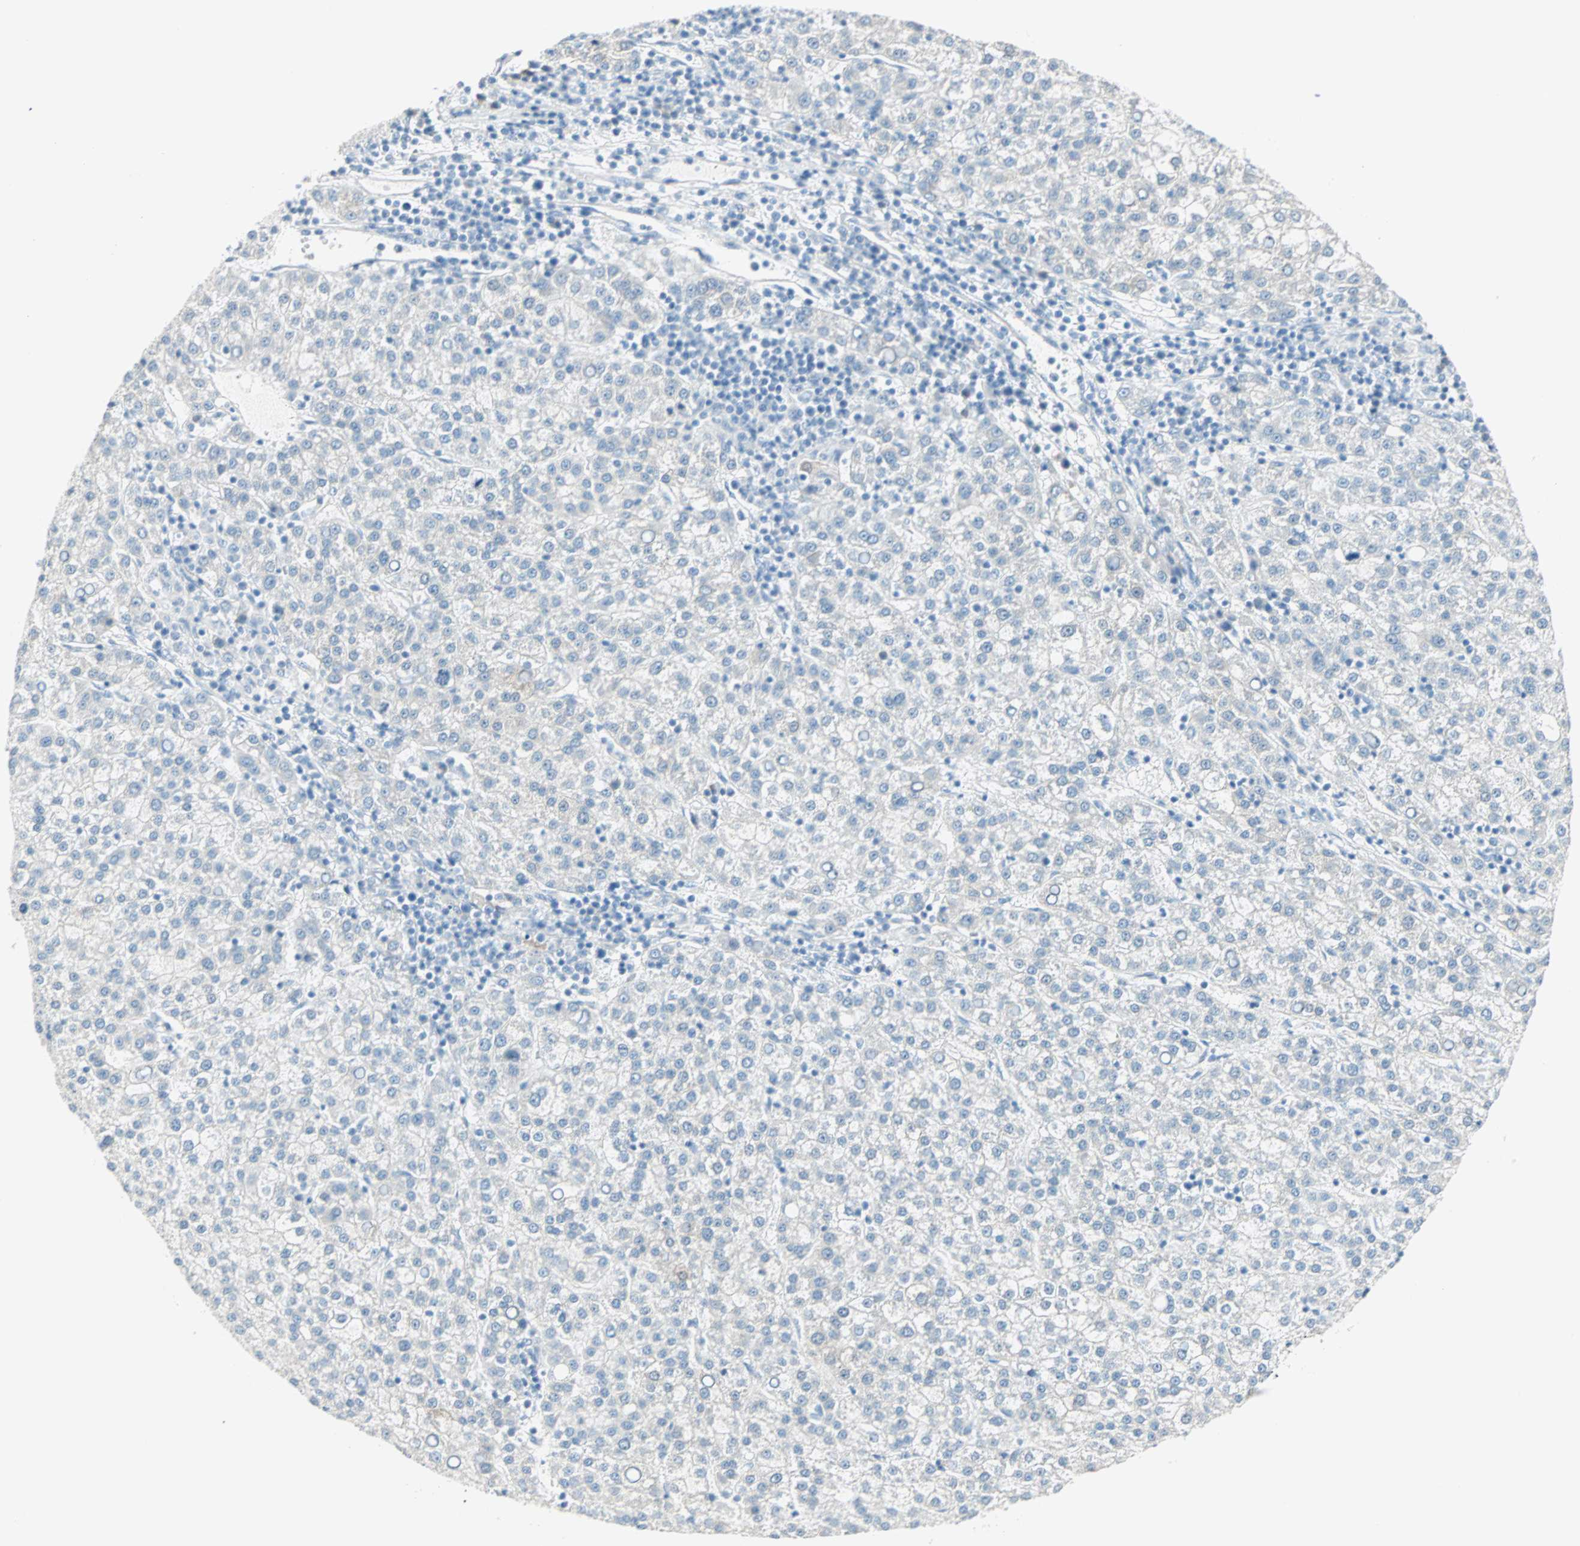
{"staining": {"intensity": "negative", "quantity": "none", "location": "none"}, "tissue": "liver cancer", "cell_type": "Tumor cells", "image_type": "cancer", "snomed": [{"axis": "morphology", "description": "Carcinoma, Hepatocellular, NOS"}, {"axis": "topography", "description": "Liver"}], "caption": "The image displays no significant positivity in tumor cells of liver cancer (hepatocellular carcinoma).", "gene": "SULT1C2", "patient": {"sex": "female", "age": 58}}